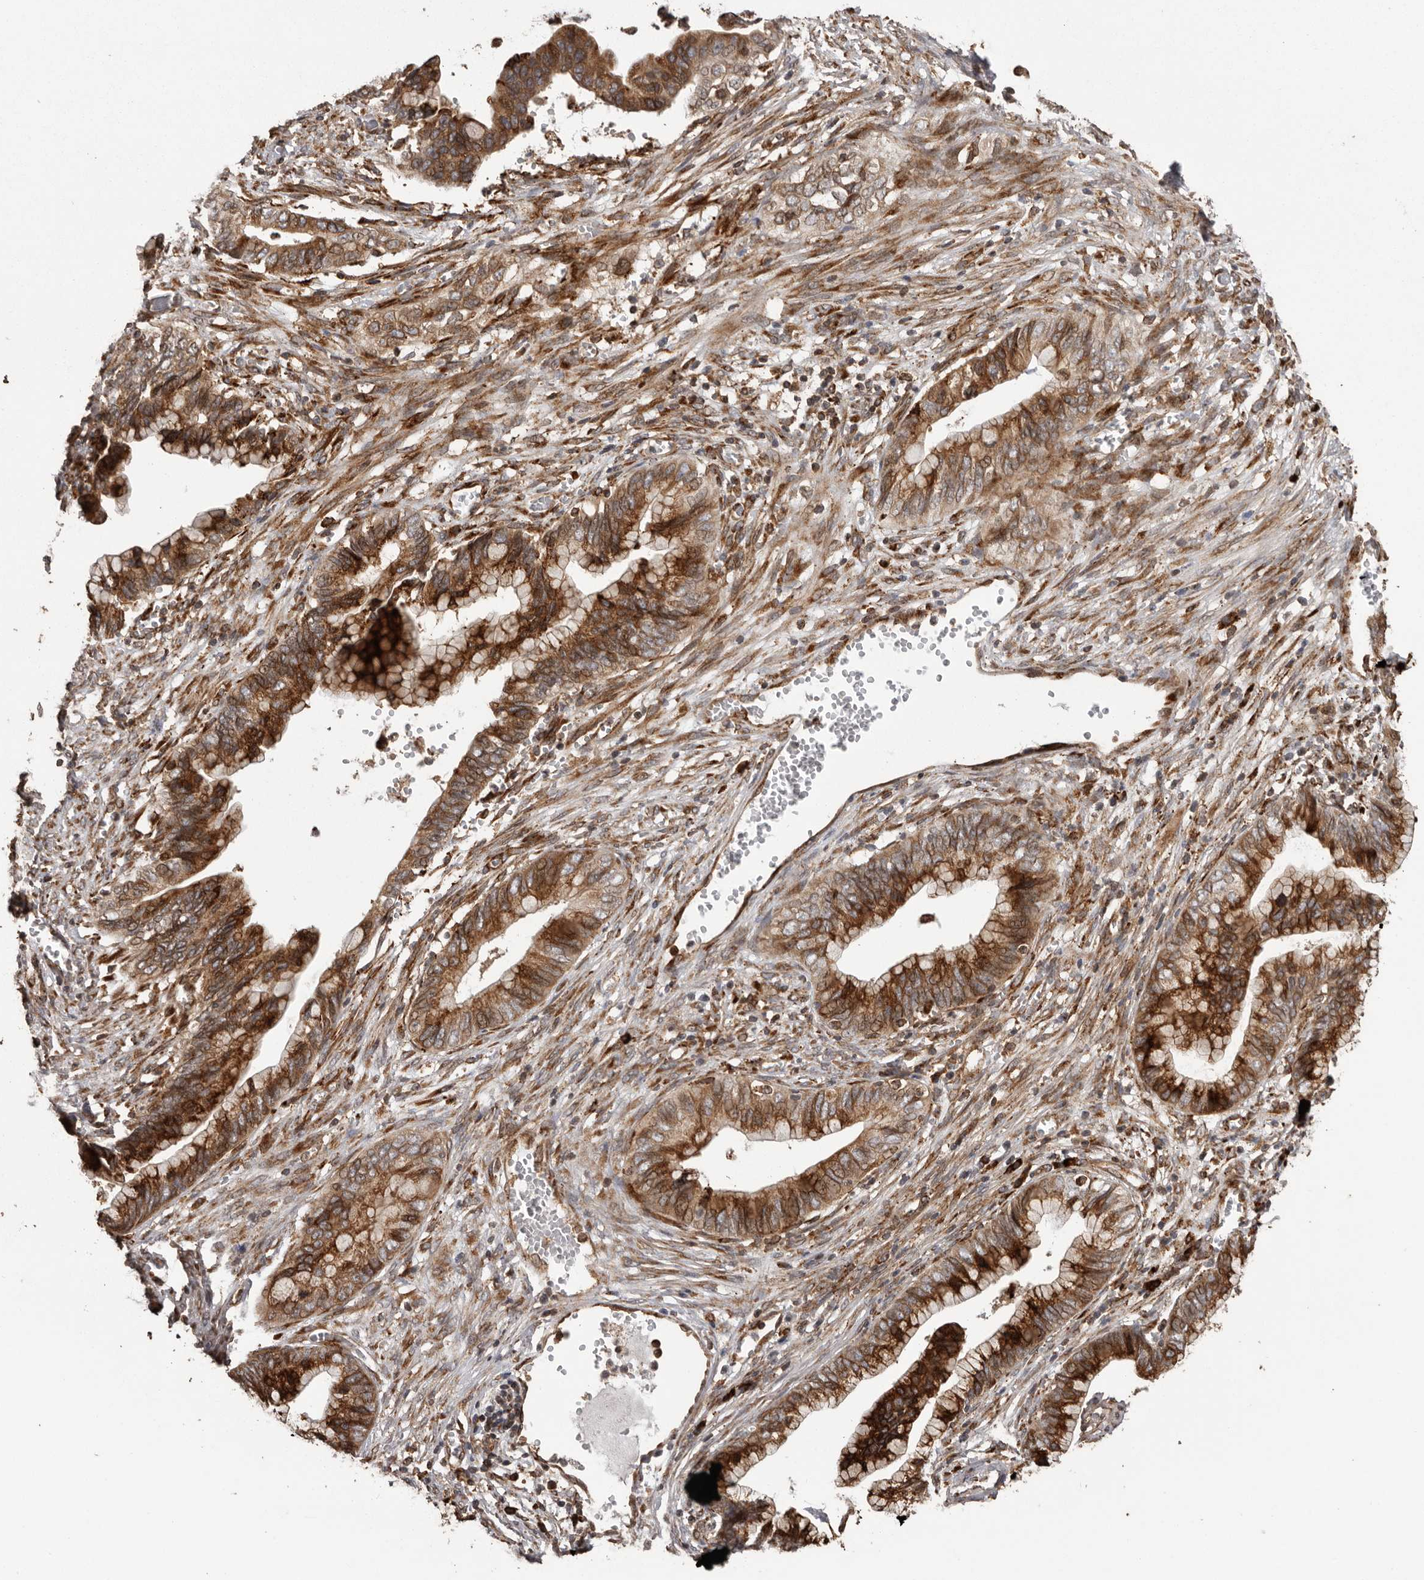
{"staining": {"intensity": "strong", "quantity": ">75%", "location": "cytoplasmic/membranous"}, "tissue": "cervical cancer", "cell_type": "Tumor cells", "image_type": "cancer", "snomed": [{"axis": "morphology", "description": "Adenocarcinoma, NOS"}, {"axis": "topography", "description": "Cervix"}], "caption": "Adenocarcinoma (cervical) stained with a protein marker shows strong staining in tumor cells.", "gene": "NUP43", "patient": {"sex": "female", "age": 44}}